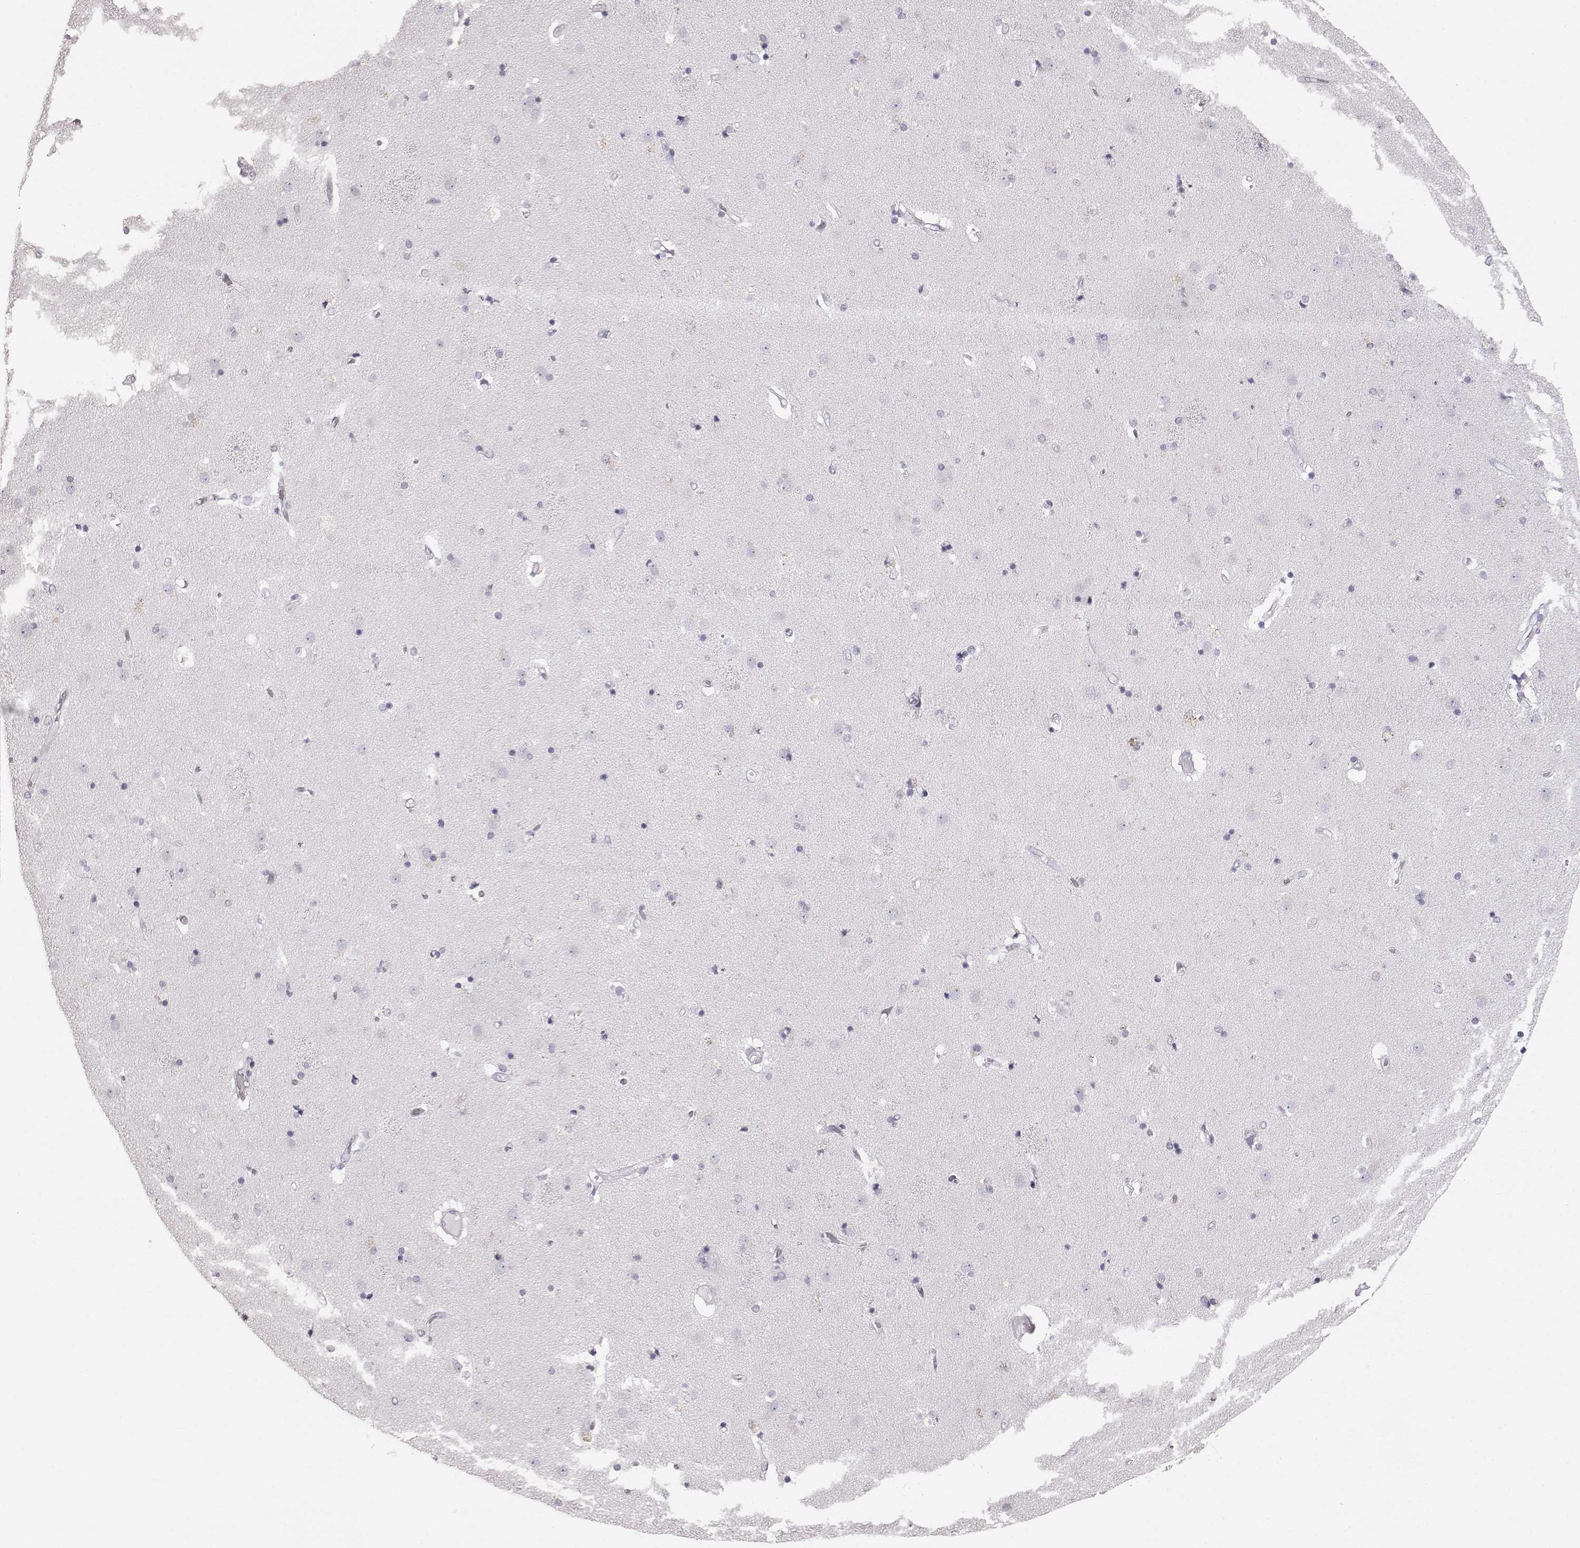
{"staining": {"intensity": "negative", "quantity": "none", "location": "none"}, "tissue": "caudate", "cell_type": "Glial cells", "image_type": "normal", "snomed": [{"axis": "morphology", "description": "Normal tissue, NOS"}, {"axis": "topography", "description": "Lateral ventricle wall"}], "caption": "IHC histopathology image of unremarkable caudate: human caudate stained with DAB reveals no significant protein expression in glial cells.", "gene": "KRT31", "patient": {"sex": "female", "age": 71}}